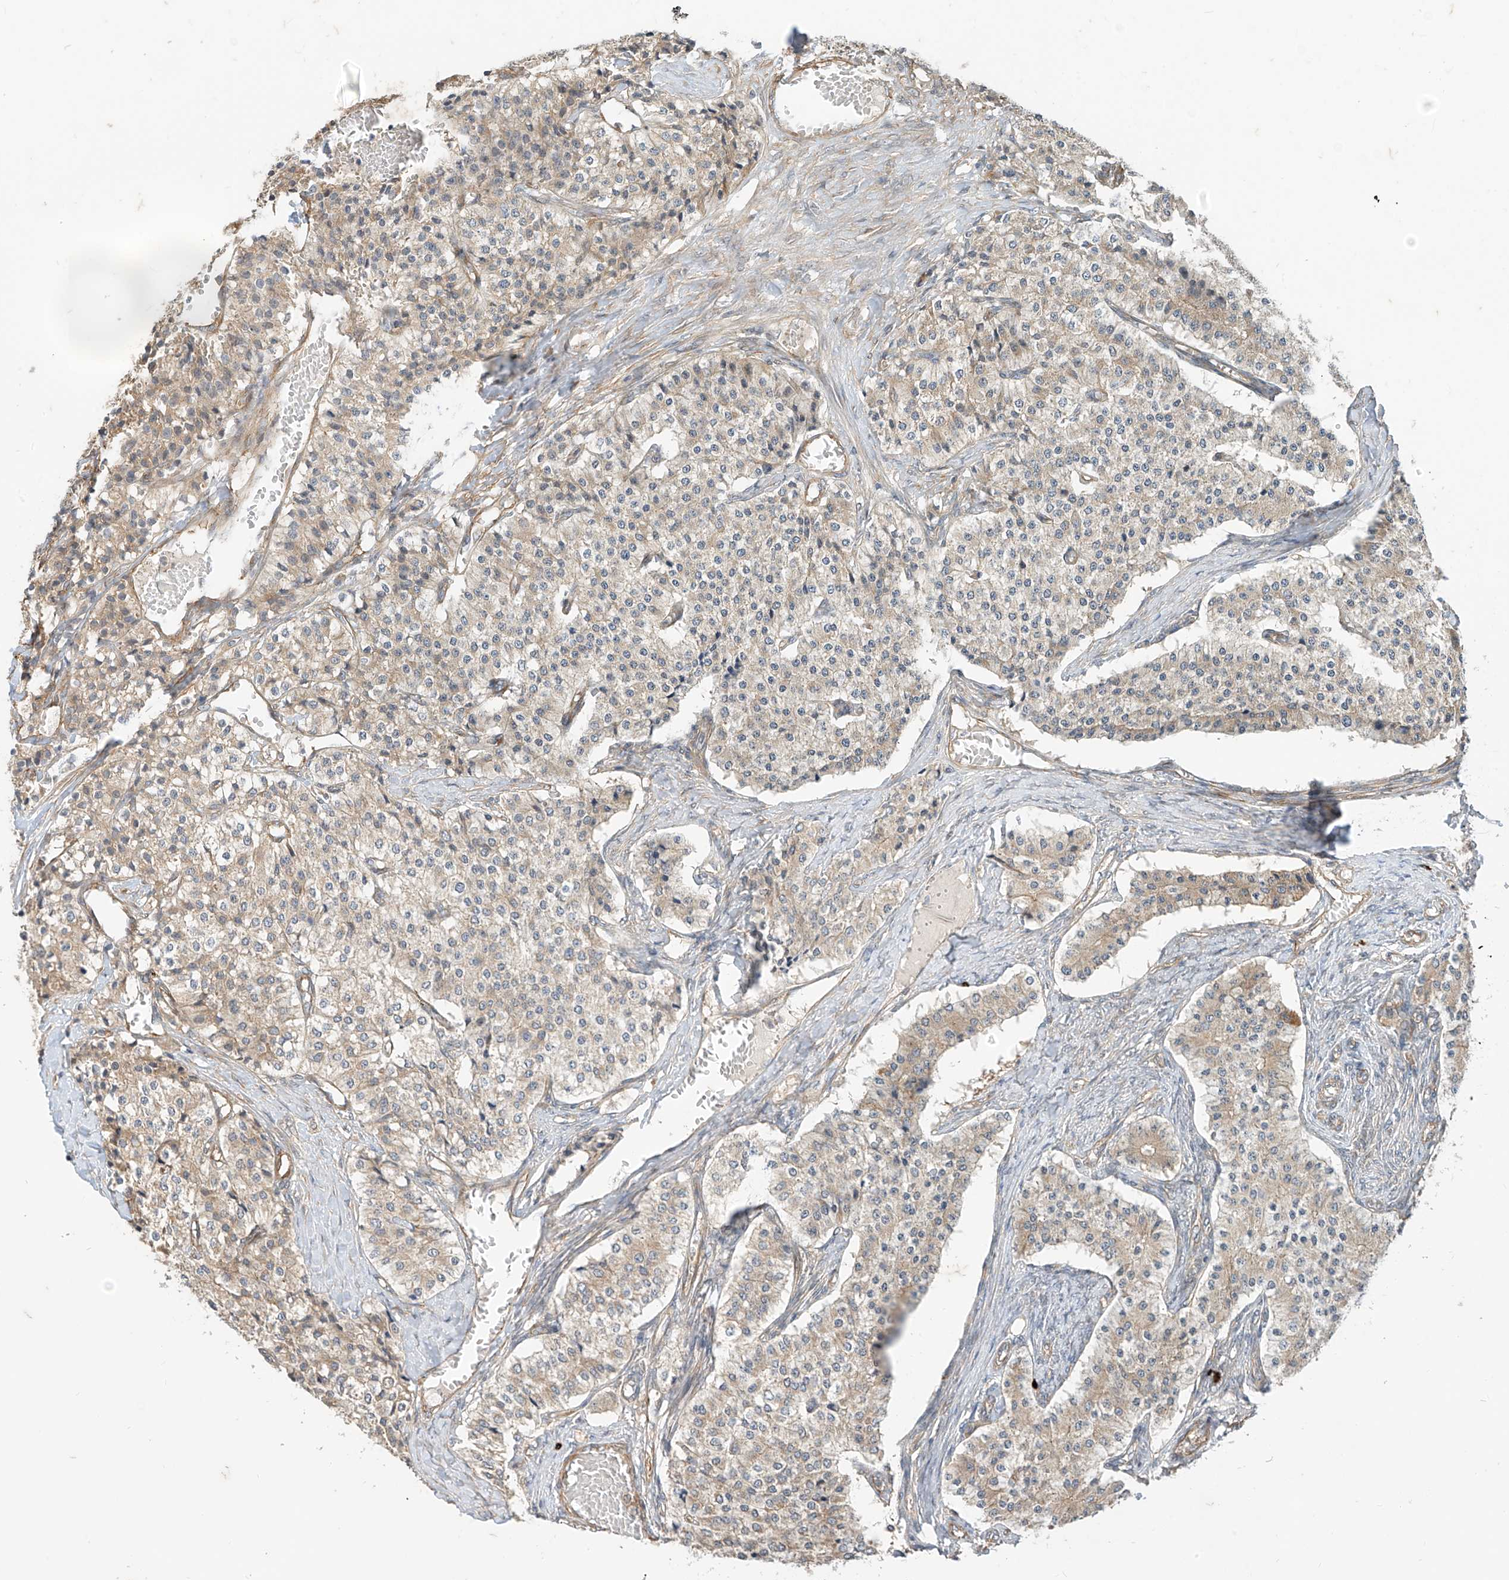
{"staining": {"intensity": "weak", "quantity": ">75%", "location": "cytoplasmic/membranous"}, "tissue": "carcinoid", "cell_type": "Tumor cells", "image_type": "cancer", "snomed": [{"axis": "morphology", "description": "Carcinoid, malignant, NOS"}, {"axis": "topography", "description": "Colon"}], "caption": "Carcinoid (malignant) stained with a protein marker displays weak staining in tumor cells.", "gene": "MTUS2", "patient": {"sex": "female", "age": 52}}